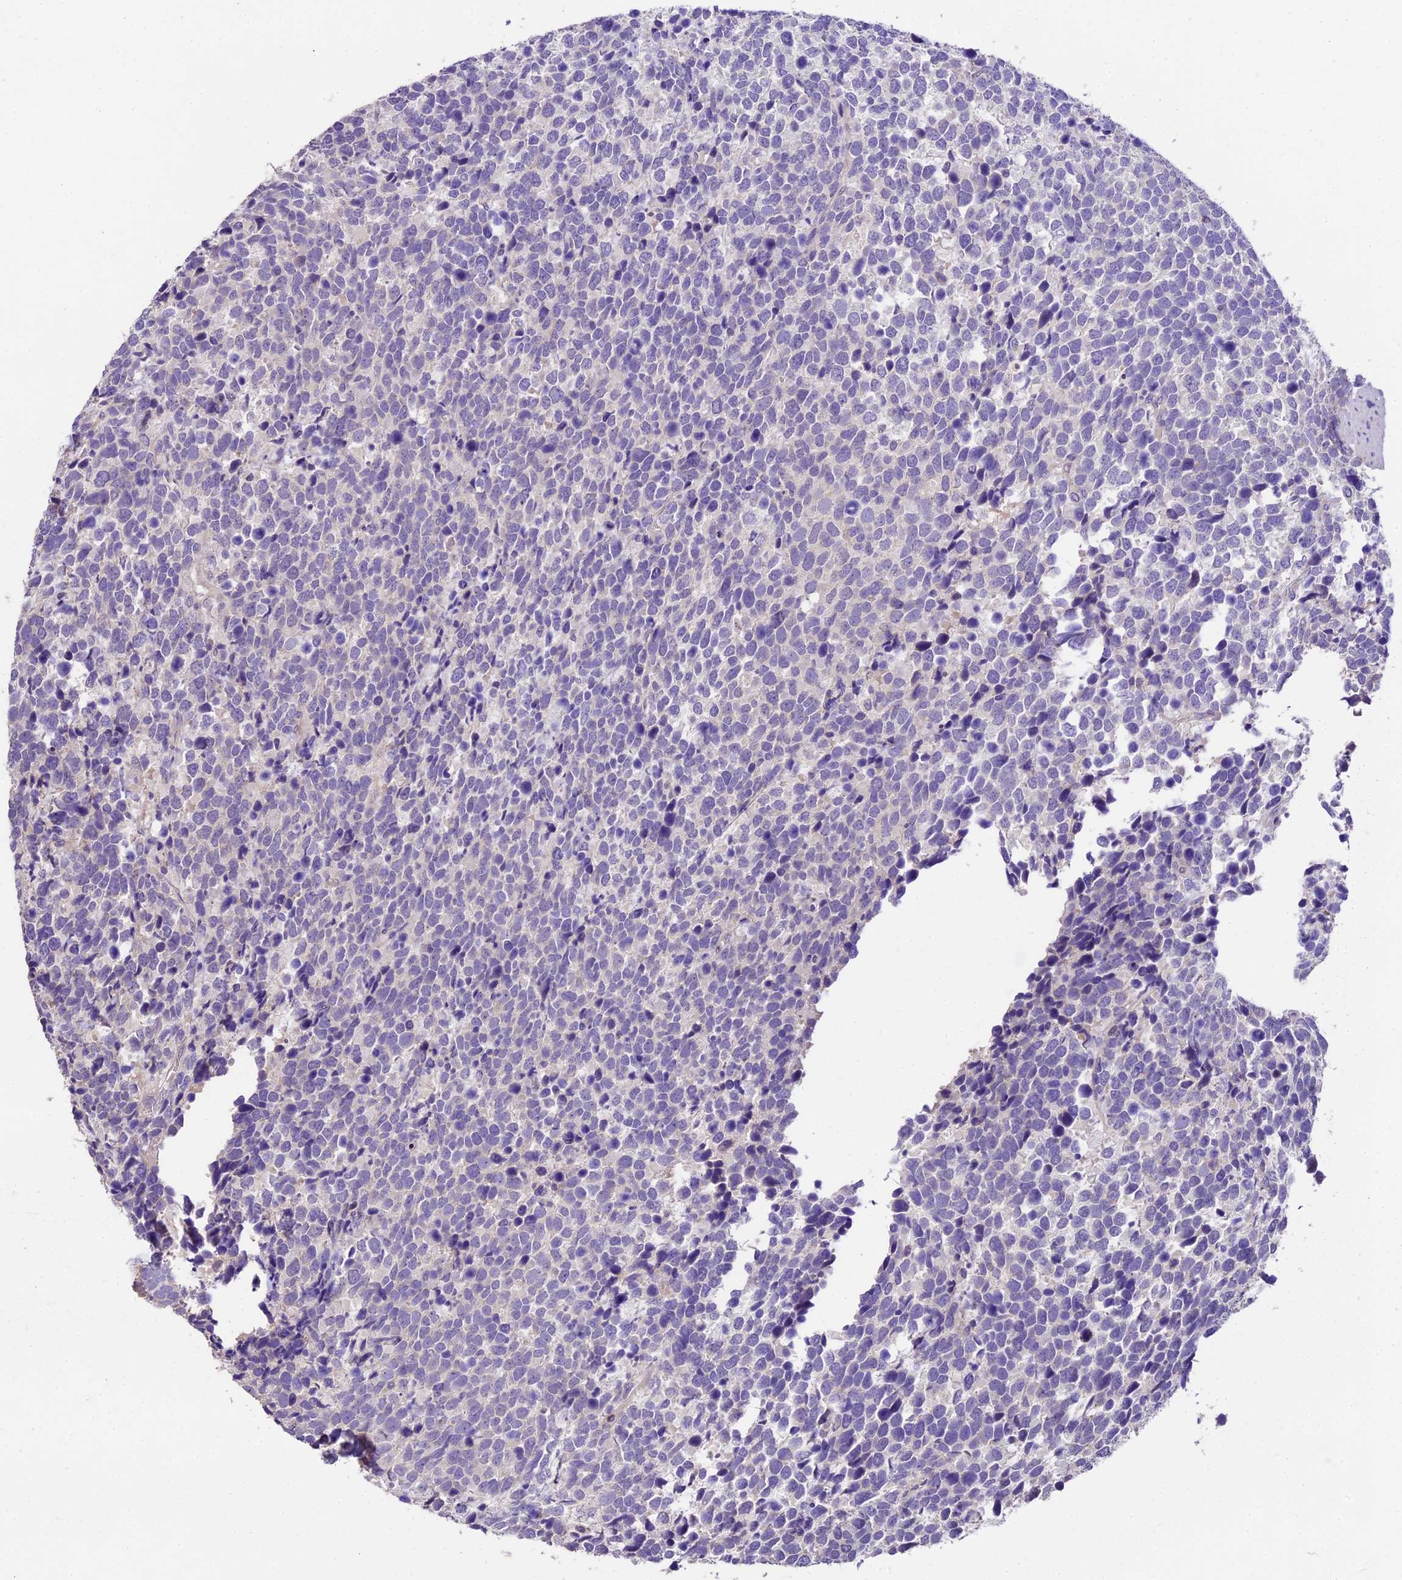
{"staining": {"intensity": "negative", "quantity": "none", "location": "none"}, "tissue": "urothelial cancer", "cell_type": "Tumor cells", "image_type": "cancer", "snomed": [{"axis": "morphology", "description": "Urothelial carcinoma, High grade"}, {"axis": "topography", "description": "Urinary bladder"}], "caption": "A high-resolution histopathology image shows immunohistochemistry (IHC) staining of high-grade urothelial carcinoma, which shows no significant staining in tumor cells.", "gene": "DGKH", "patient": {"sex": "female", "age": 82}}